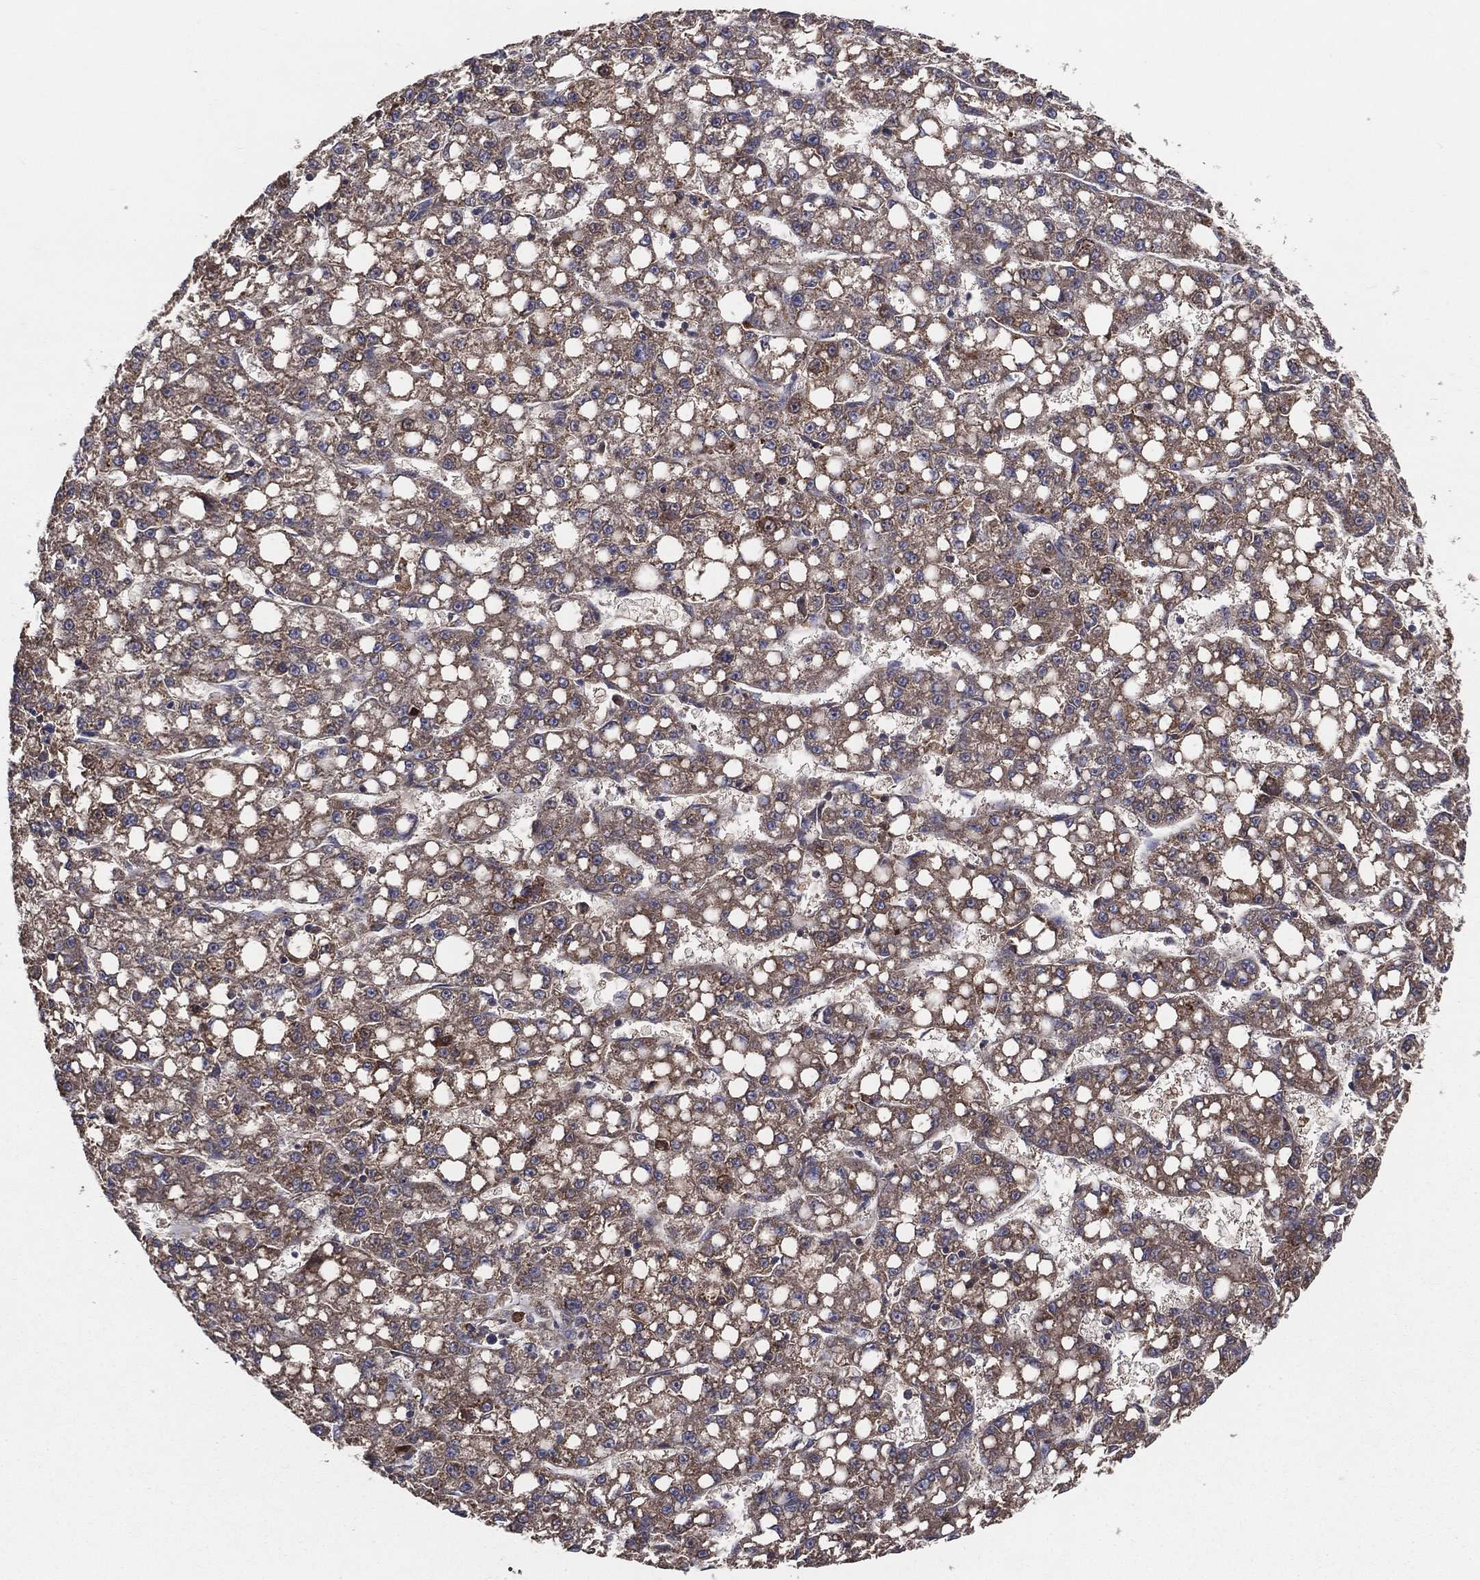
{"staining": {"intensity": "moderate", "quantity": ">75%", "location": "cytoplasmic/membranous"}, "tissue": "liver cancer", "cell_type": "Tumor cells", "image_type": "cancer", "snomed": [{"axis": "morphology", "description": "Carcinoma, Hepatocellular, NOS"}, {"axis": "topography", "description": "Liver"}], "caption": "Hepatocellular carcinoma (liver) stained for a protein (brown) demonstrates moderate cytoplasmic/membranous positive positivity in approximately >75% of tumor cells.", "gene": "MT-ND1", "patient": {"sex": "female", "age": 65}}